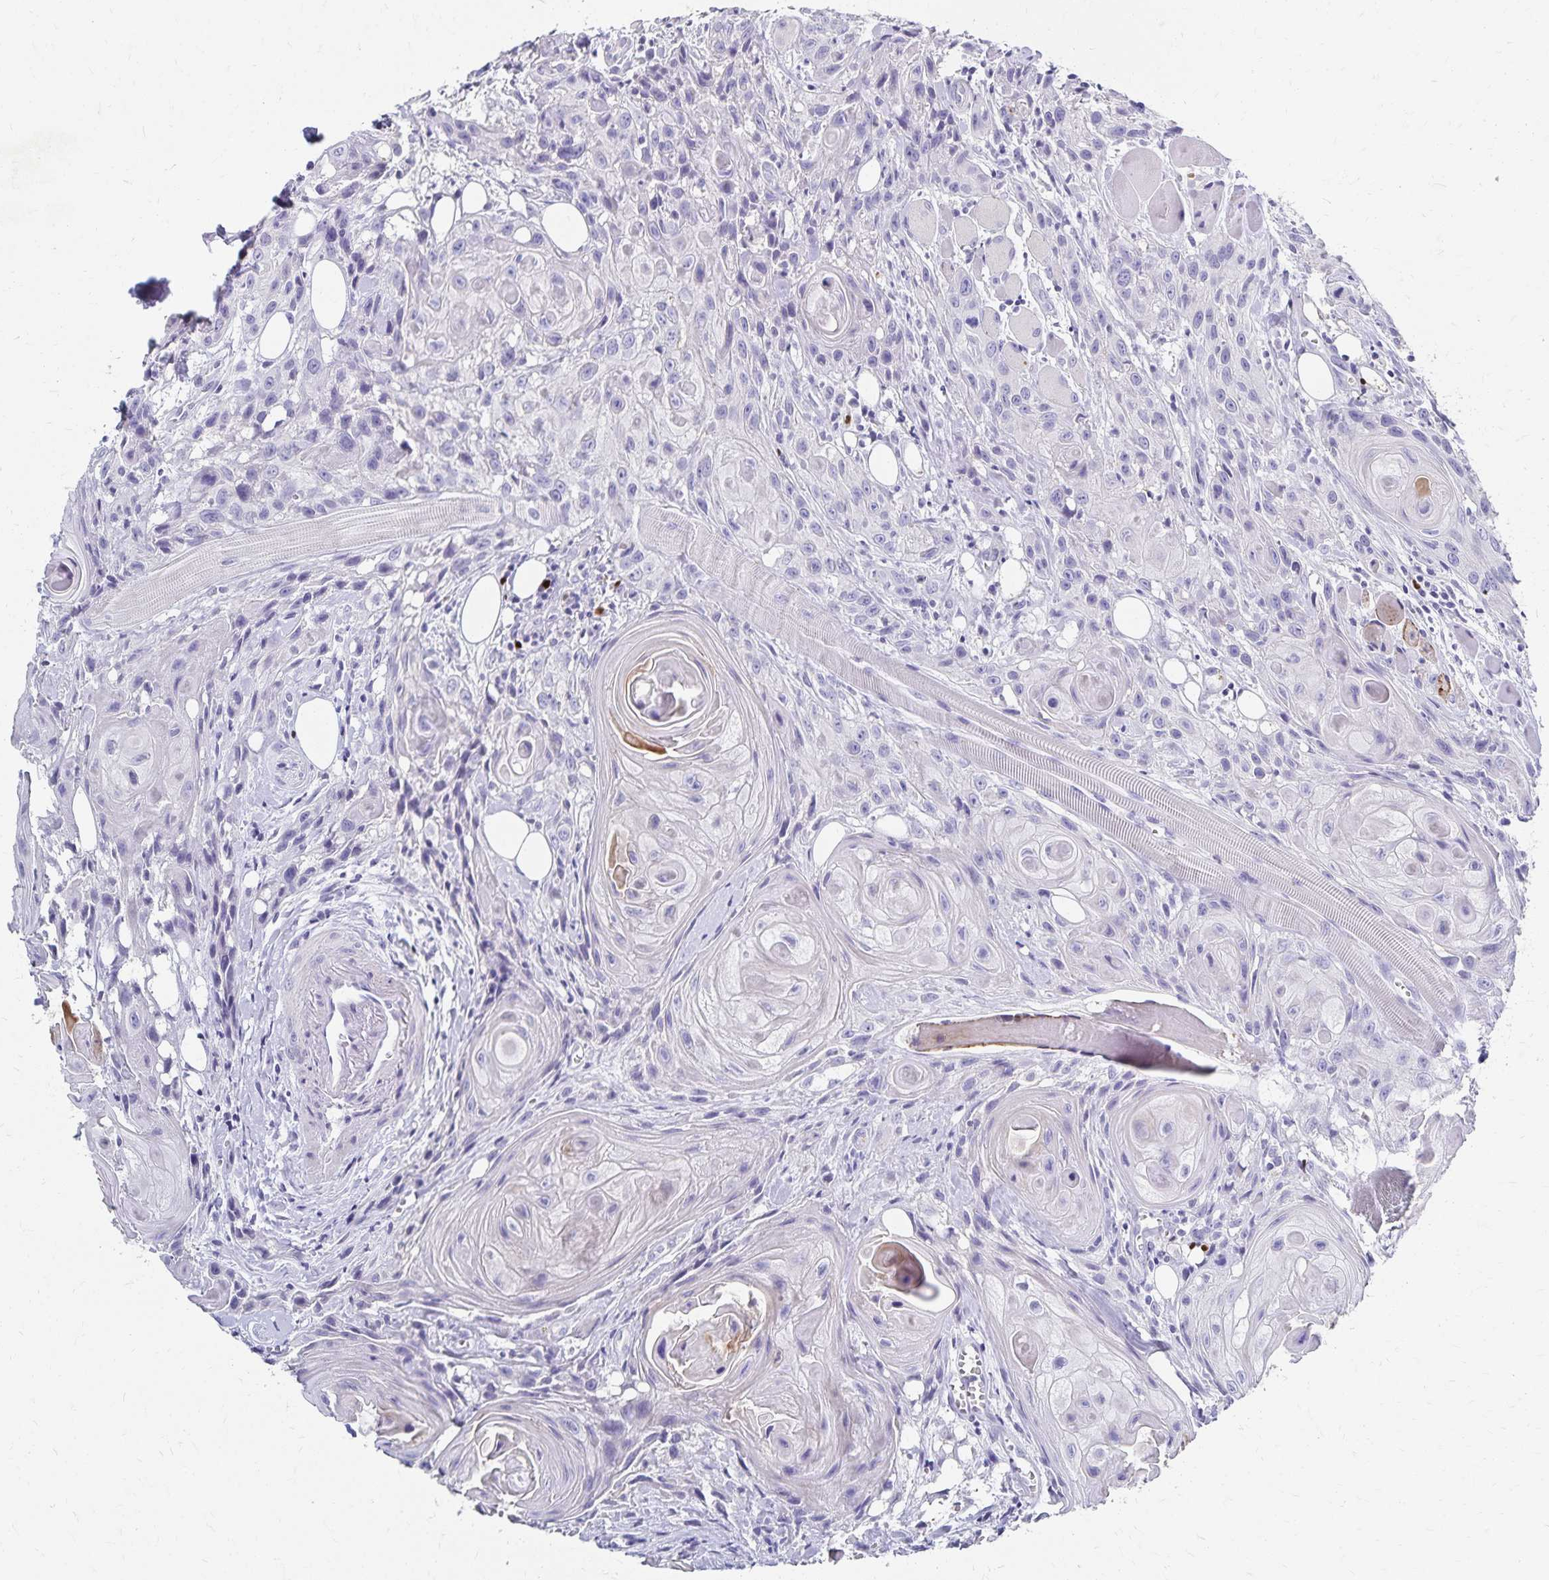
{"staining": {"intensity": "negative", "quantity": "none", "location": "none"}, "tissue": "head and neck cancer", "cell_type": "Tumor cells", "image_type": "cancer", "snomed": [{"axis": "morphology", "description": "Squamous cell carcinoma, NOS"}, {"axis": "topography", "description": "Oral tissue"}, {"axis": "topography", "description": "Head-Neck"}], "caption": "Immunohistochemistry image of neoplastic tissue: head and neck cancer (squamous cell carcinoma) stained with DAB (3,3'-diaminobenzidine) exhibits no significant protein expression in tumor cells.", "gene": "PAX5", "patient": {"sex": "male", "age": 58}}